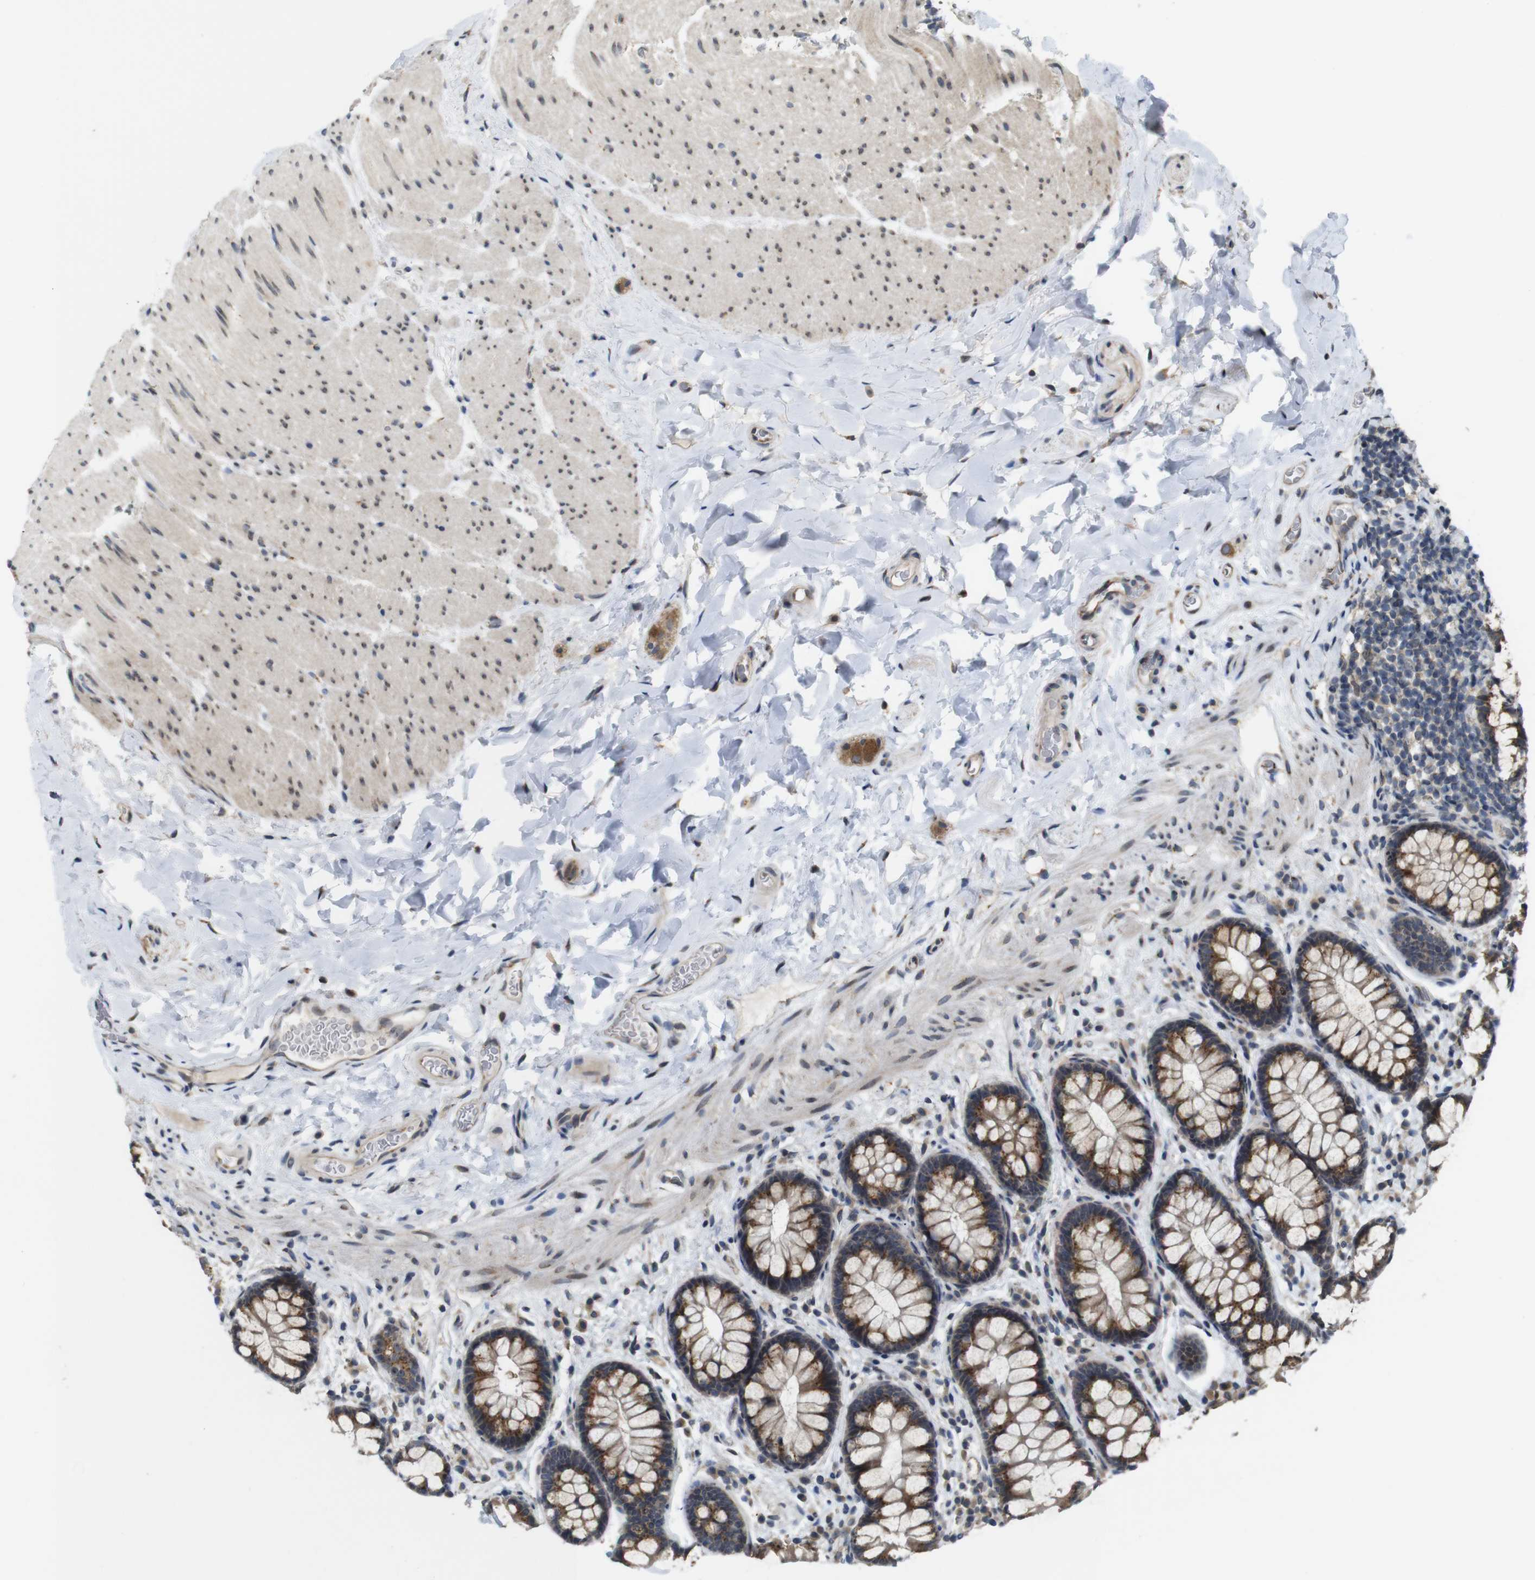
{"staining": {"intensity": "negative", "quantity": "none", "location": "none"}, "tissue": "colon", "cell_type": "Endothelial cells", "image_type": "normal", "snomed": [{"axis": "morphology", "description": "Normal tissue, NOS"}, {"axis": "topography", "description": "Colon"}], "caption": "Endothelial cells are negative for protein expression in unremarkable human colon. Nuclei are stained in blue.", "gene": "EFCAB14", "patient": {"sex": "female", "age": 80}}